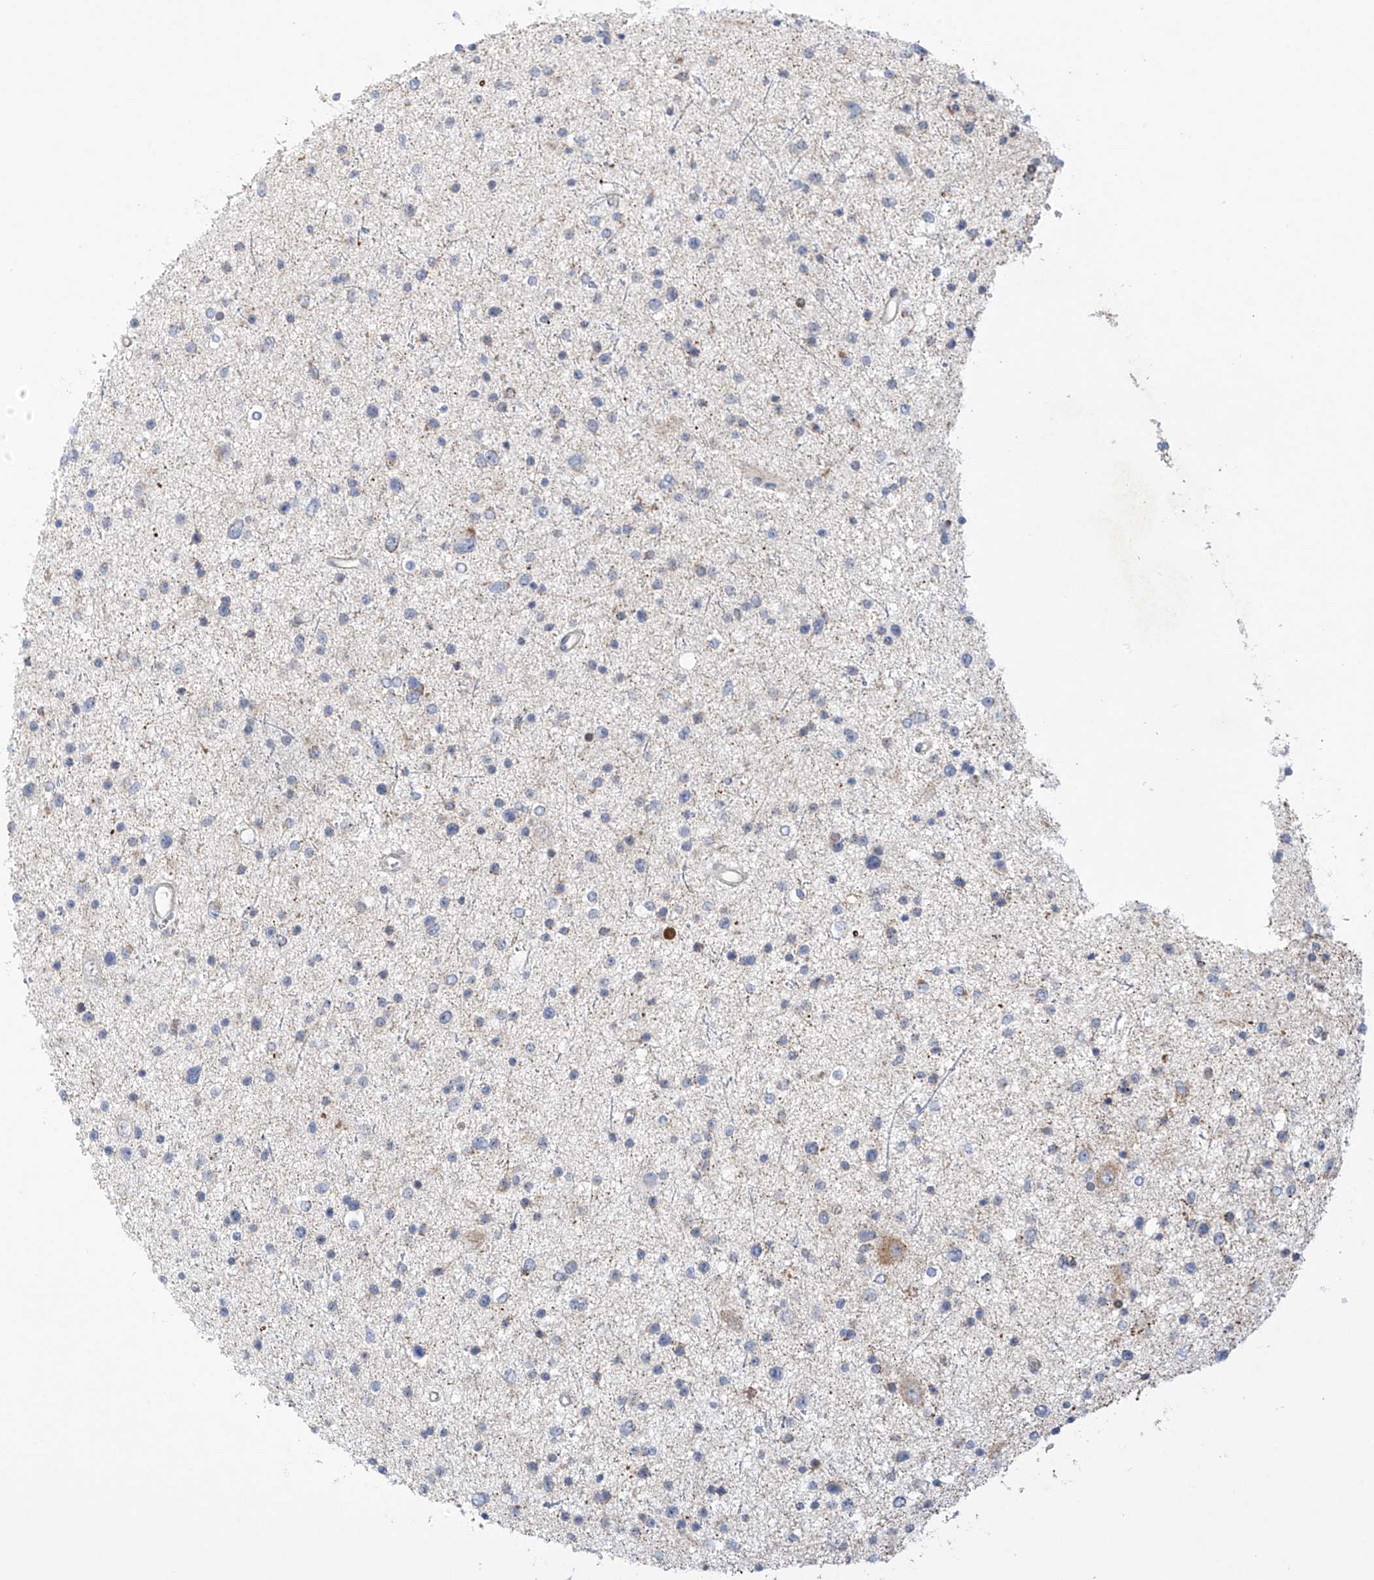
{"staining": {"intensity": "weak", "quantity": "<25%", "location": "cytoplasmic/membranous"}, "tissue": "glioma", "cell_type": "Tumor cells", "image_type": "cancer", "snomed": [{"axis": "morphology", "description": "Glioma, malignant, Low grade"}, {"axis": "topography", "description": "Brain"}], "caption": "Immunohistochemistry (IHC) of human glioma demonstrates no expression in tumor cells. The staining was performed using DAB (3,3'-diaminobenzidine) to visualize the protein expression in brown, while the nuclei were stained in blue with hematoxylin (Magnification: 20x).", "gene": "METTL18", "patient": {"sex": "female", "age": 37}}